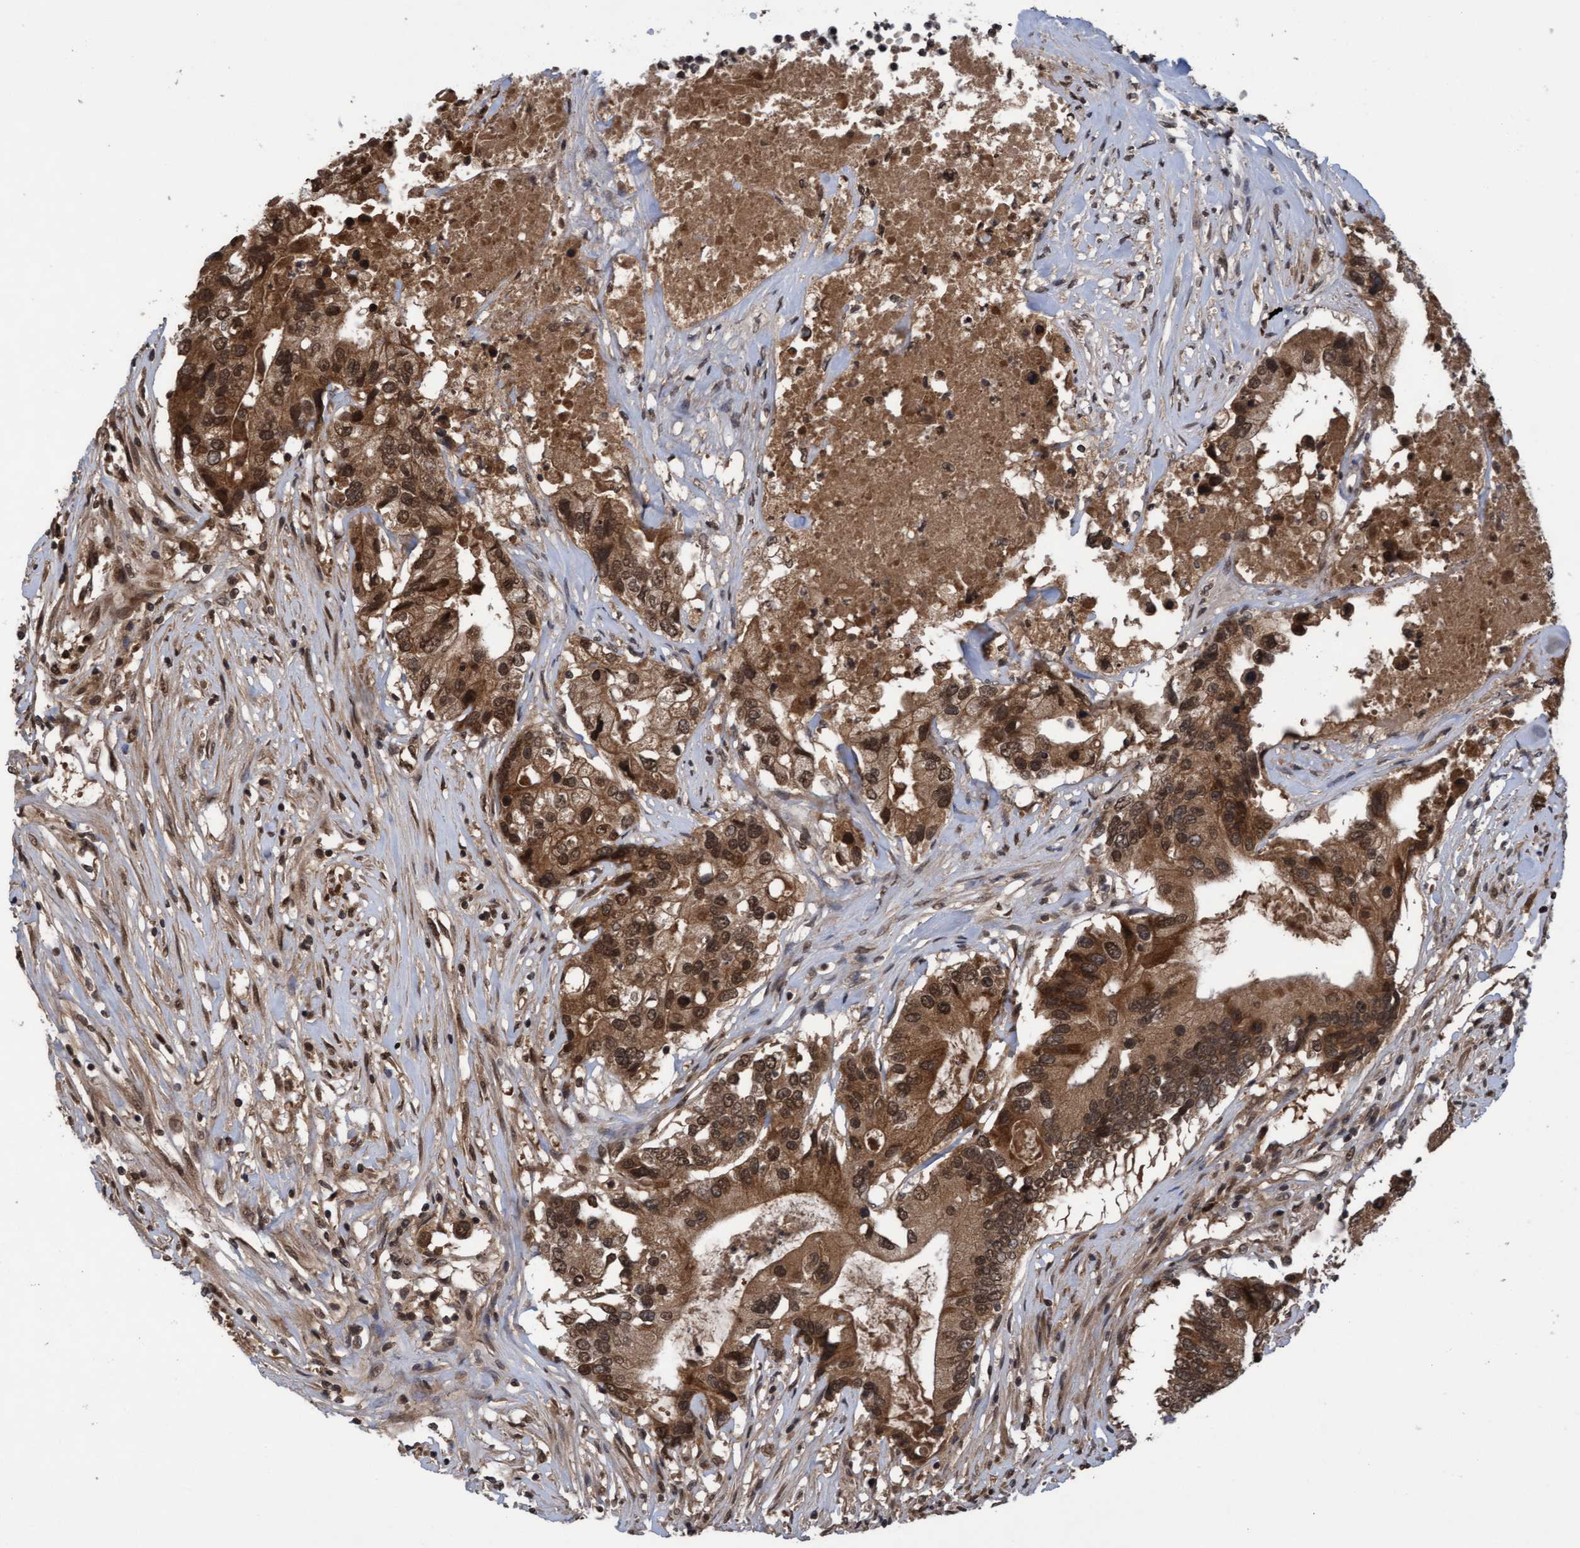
{"staining": {"intensity": "moderate", "quantity": ">75%", "location": "cytoplasmic/membranous,nuclear"}, "tissue": "colorectal cancer", "cell_type": "Tumor cells", "image_type": "cancer", "snomed": [{"axis": "morphology", "description": "Adenocarcinoma, NOS"}, {"axis": "topography", "description": "Colon"}], "caption": "DAB (3,3'-diaminobenzidine) immunohistochemical staining of colorectal cancer displays moderate cytoplasmic/membranous and nuclear protein staining in about >75% of tumor cells.", "gene": "WASF1", "patient": {"sex": "female", "age": 77}}